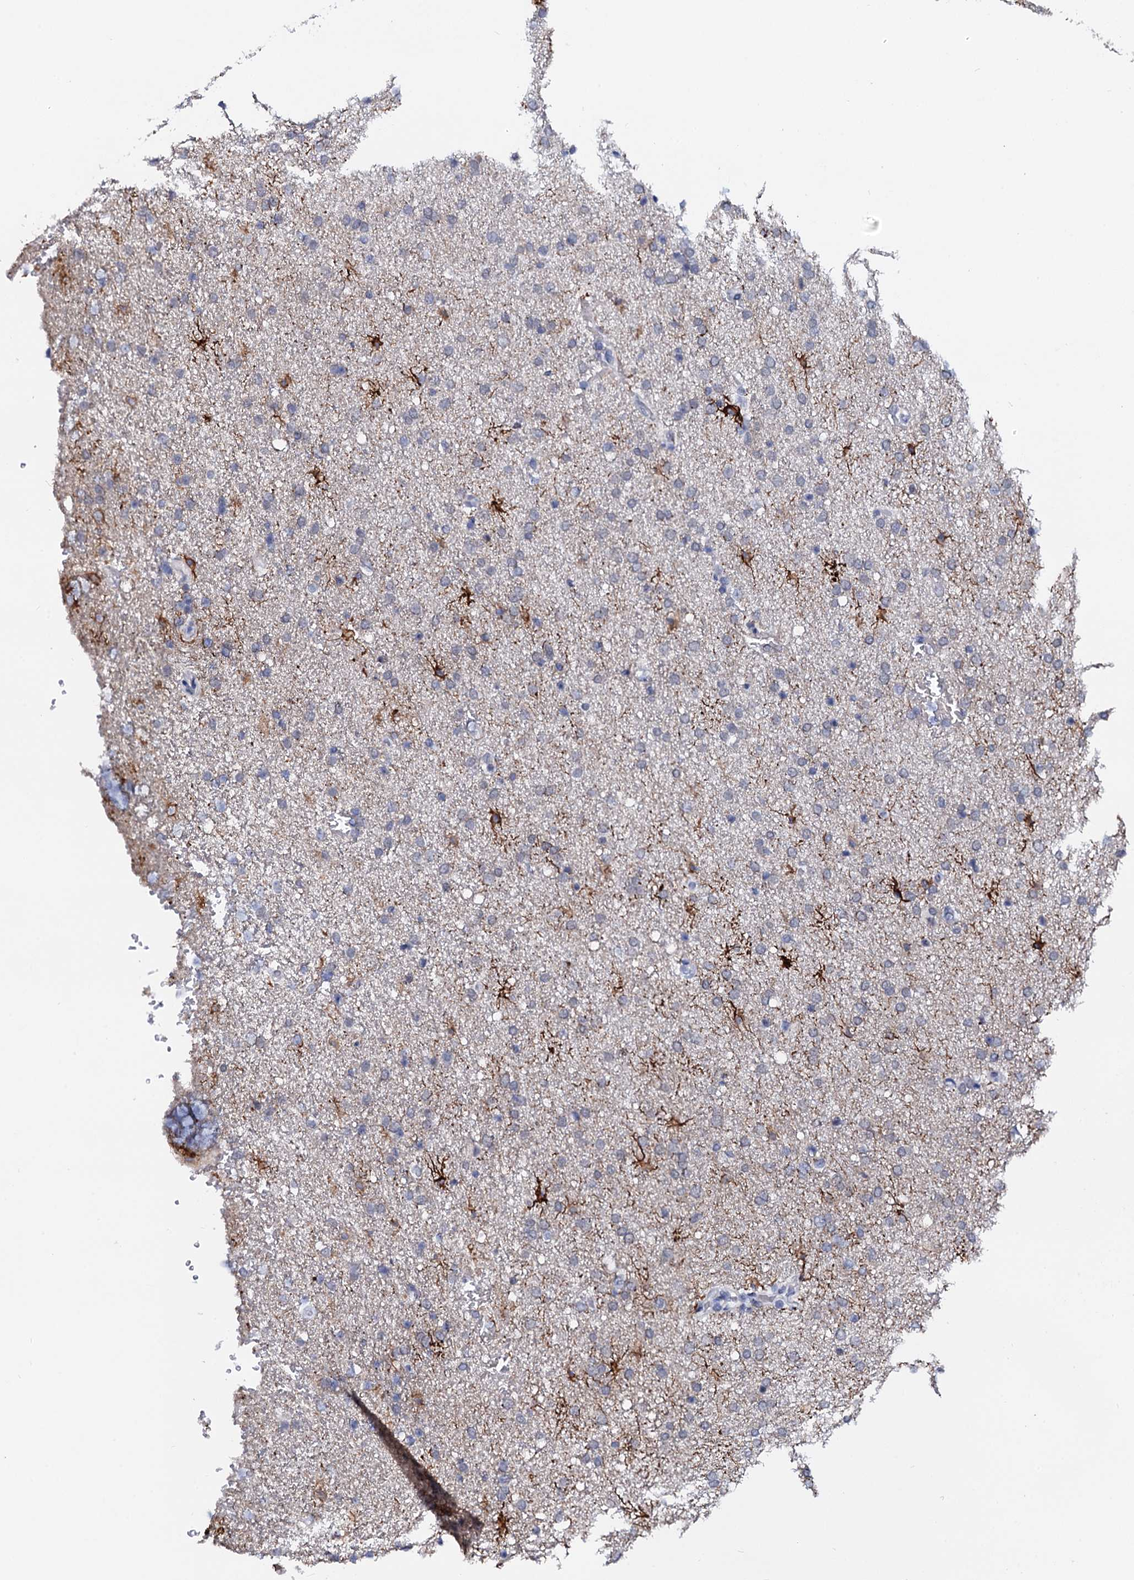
{"staining": {"intensity": "negative", "quantity": "none", "location": "none"}, "tissue": "glioma", "cell_type": "Tumor cells", "image_type": "cancer", "snomed": [{"axis": "morphology", "description": "Glioma, malignant, High grade"}, {"axis": "topography", "description": "Brain"}], "caption": "Tumor cells show no significant expression in malignant high-grade glioma. (Stains: DAB (3,3'-diaminobenzidine) IHC with hematoxylin counter stain, Microscopy: brightfield microscopy at high magnification).", "gene": "C16orf87", "patient": {"sex": "male", "age": 72}}